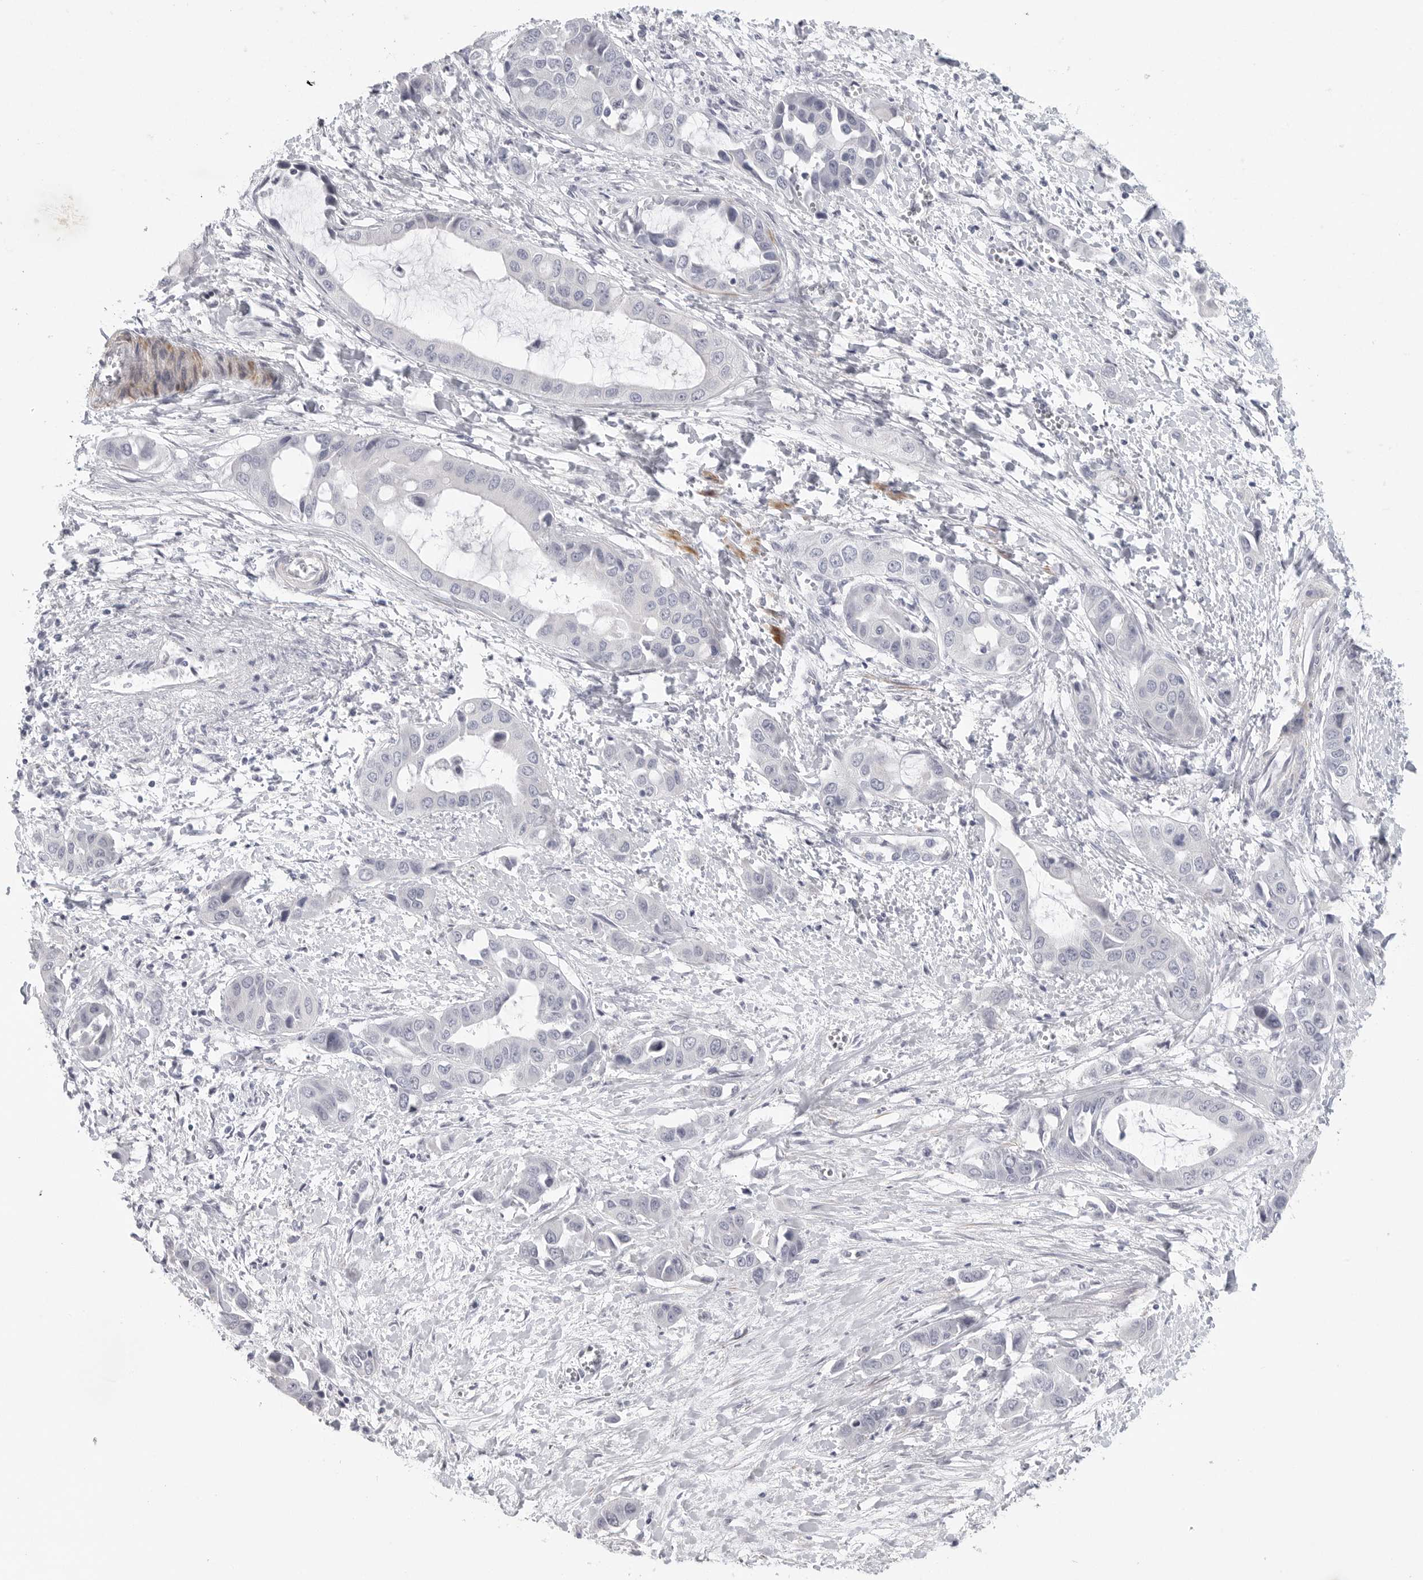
{"staining": {"intensity": "negative", "quantity": "none", "location": "none"}, "tissue": "liver cancer", "cell_type": "Tumor cells", "image_type": "cancer", "snomed": [{"axis": "morphology", "description": "Cholangiocarcinoma"}, {"axis": "topography", "description": "Liver"}], "caption": "An IHC micrograph of liver cancer is shown. There is no staining in tumor cells of liver cancer.", "gene": "TNR", "patient": {"sex": "female", "age": 52}}